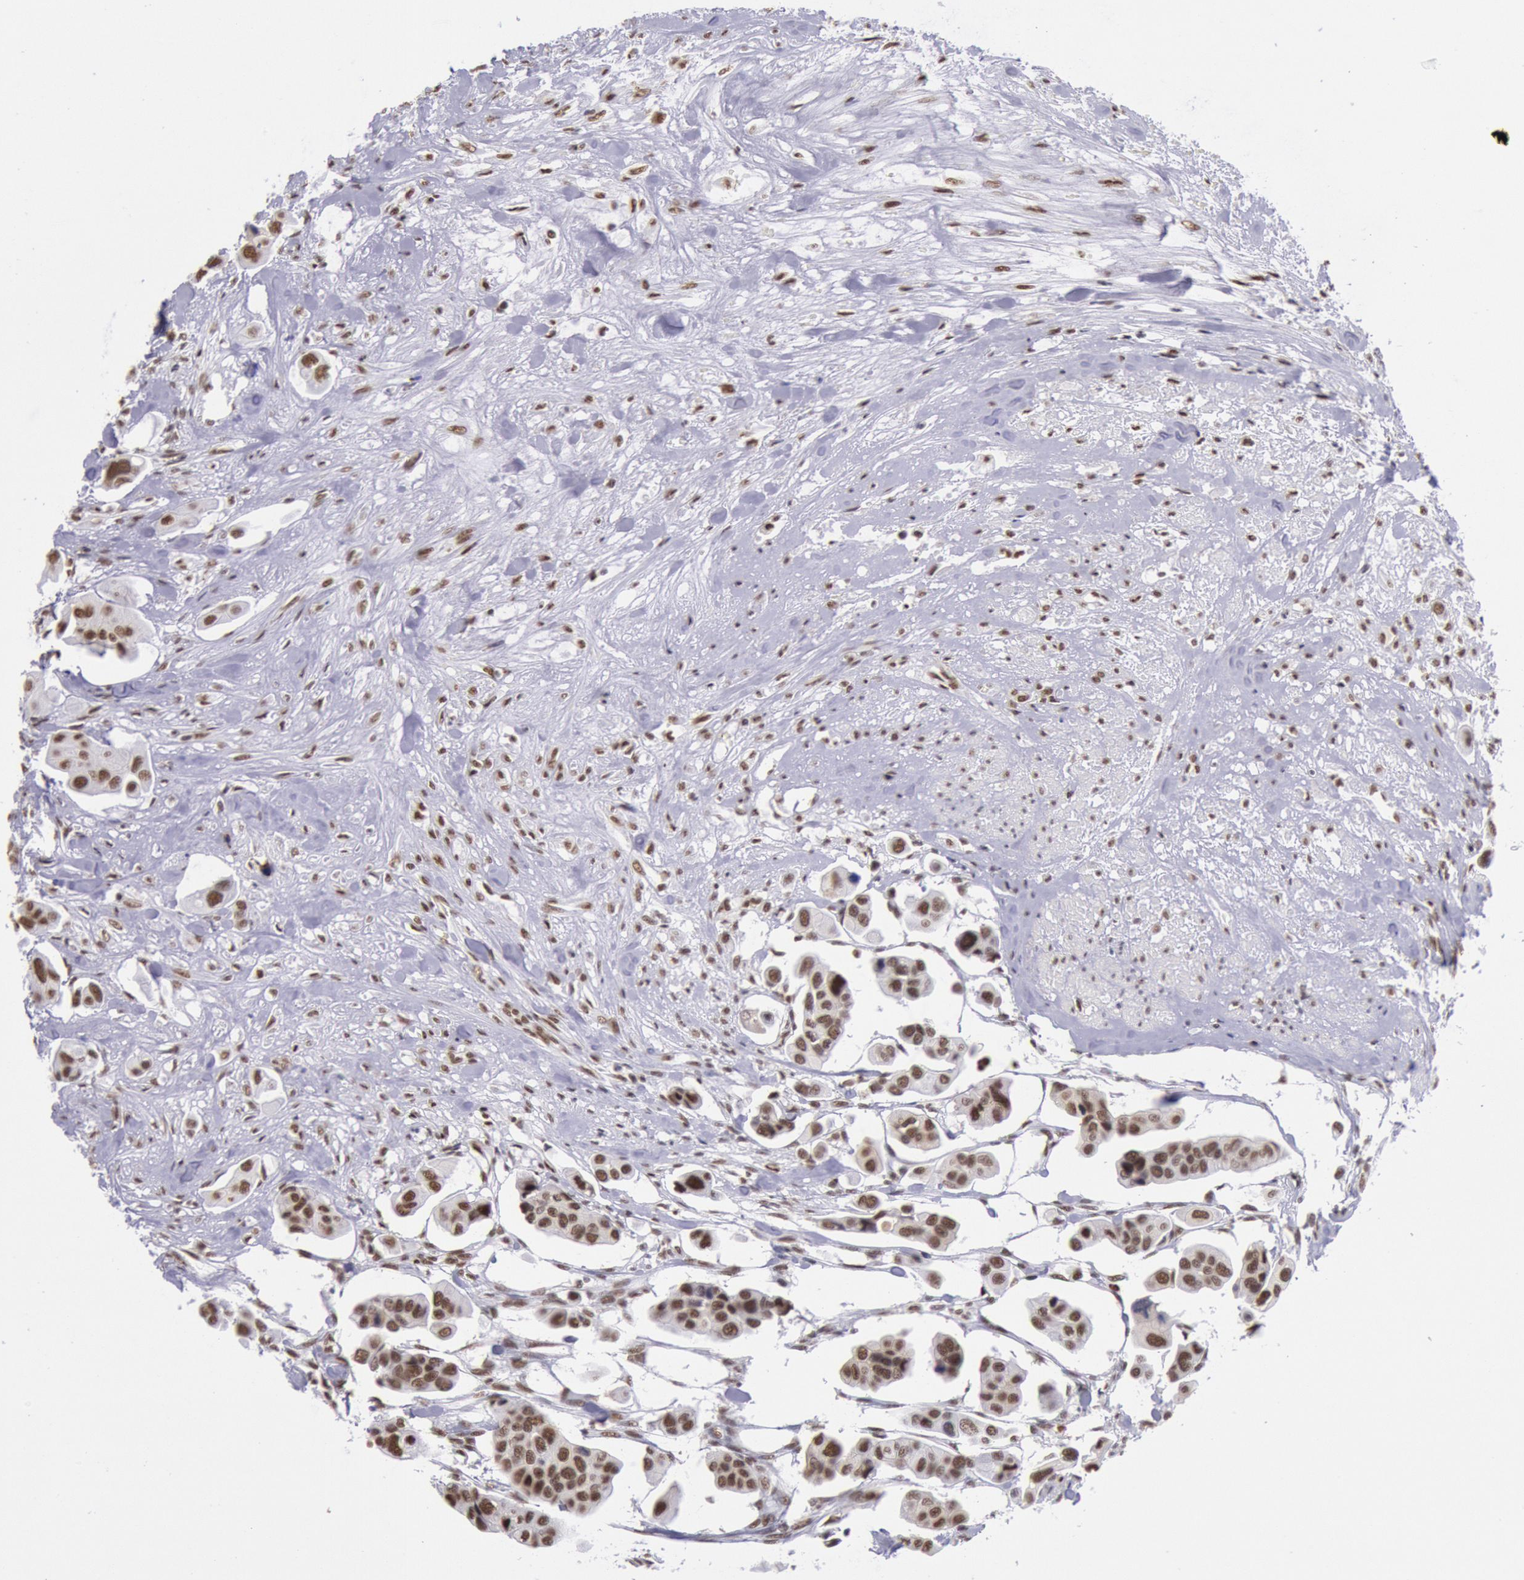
{"staining": {"intensity": "moderate", "quantity": ">75%", "location": "nuclear"}, "tissue": "urothelial cancer", "cell_type": "Tumor cells", "image_type": "cancer", "snomed": [{"axis": "morphology", "description": "Adenocarcinoma, NOS"}, {"axis": "topography", "description": "Urinary bladder"}], "caption": "Adenocarcinoma stained with DAB IHC exhibits medium levels of moderate nuclear positivity in about >75% of tumor cells.", "gene": "SNRPD3", "patient": {"sex": "male", "age": 61}}